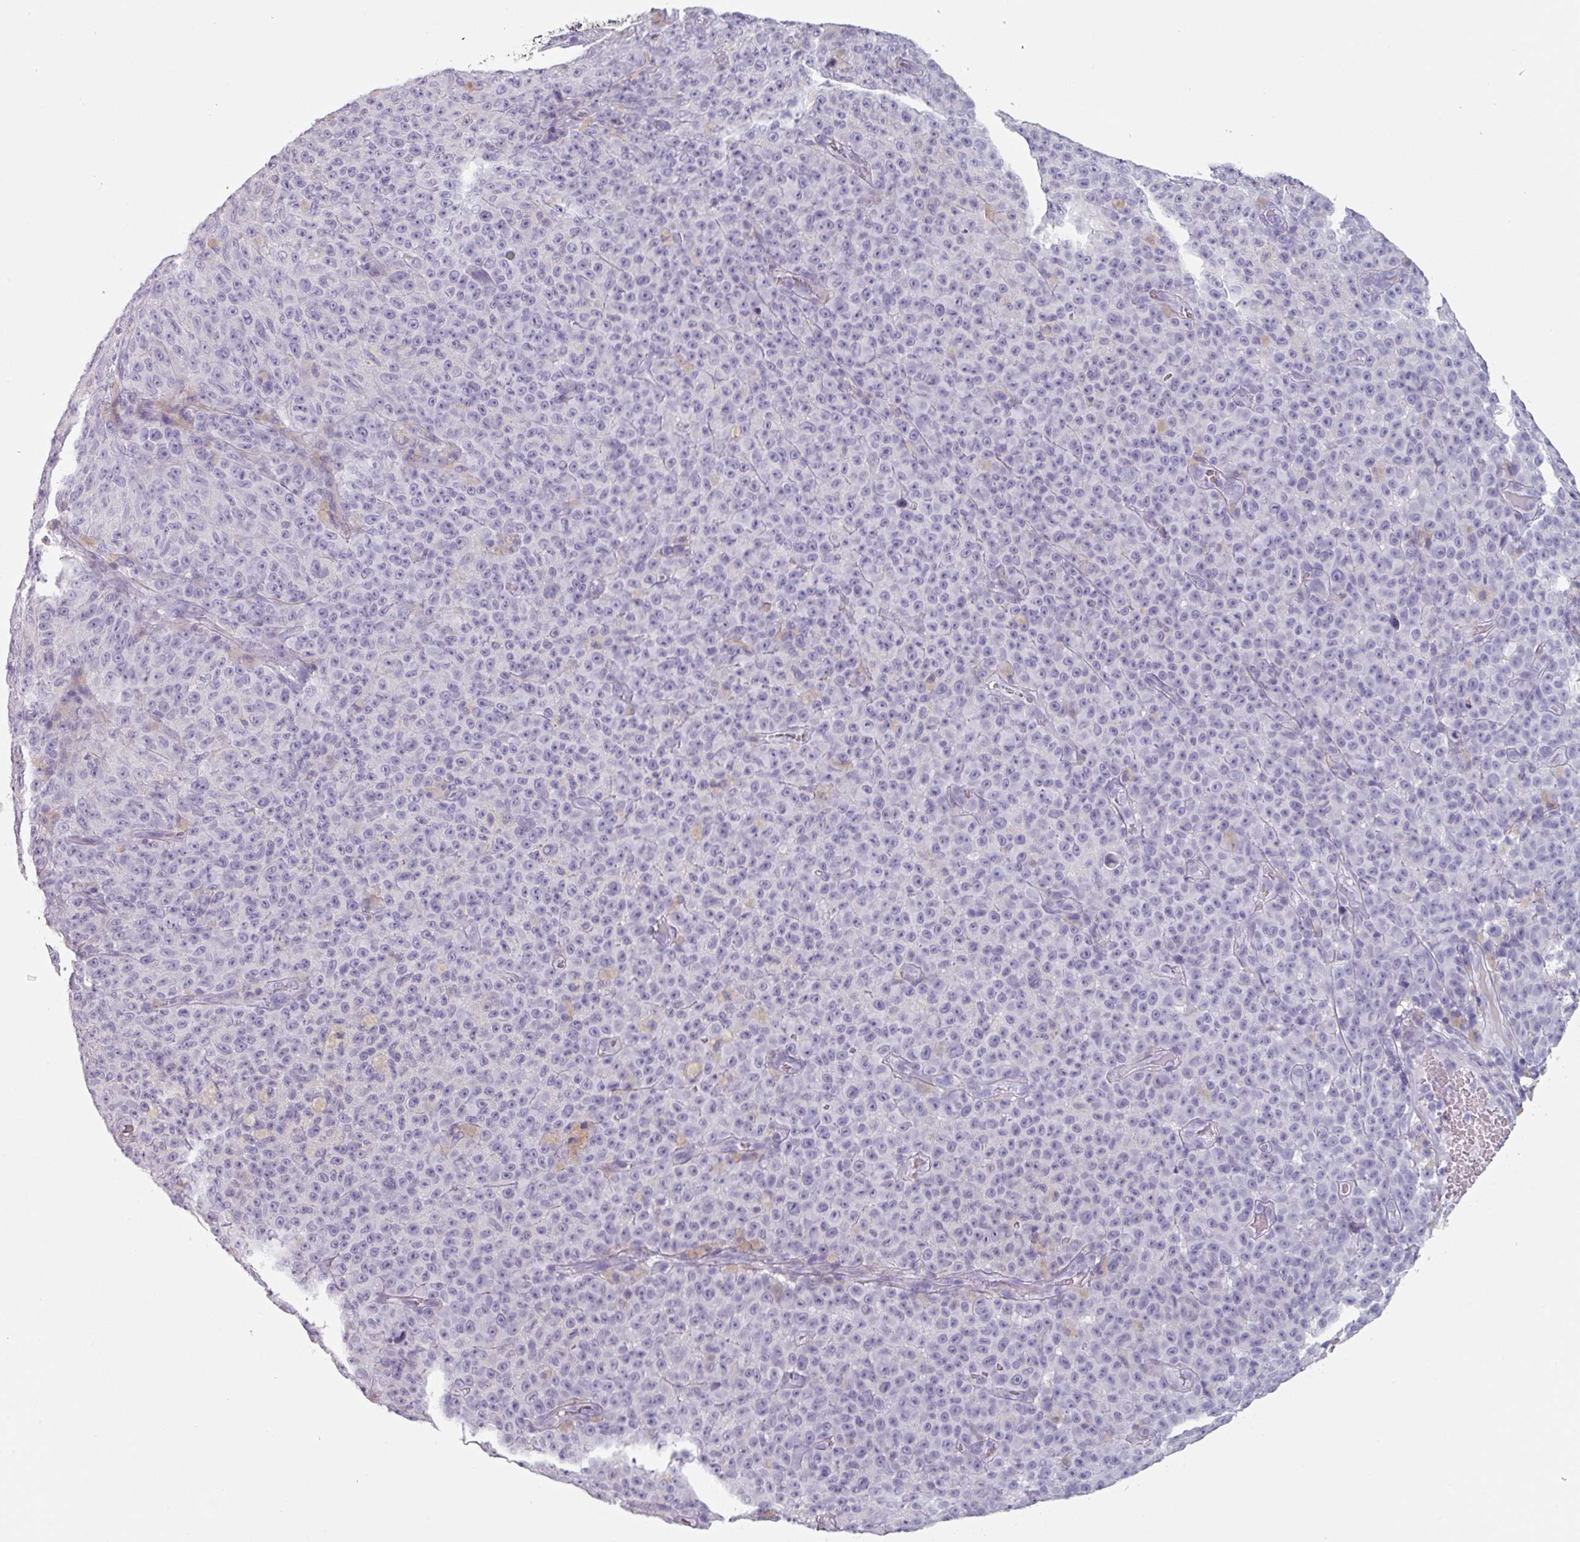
{"staining": {"intensity": "negative", "quantity": "none", "location": "none"}, "tissue": "melanoma", "cell_type": "Tumor cells", "image_type": "cancer", "snomed": [{"axis": "morphology", "description": "Malignant melanoma, NOS"}, {"axis": "topography", "description": "Skin"}], "caption": "Immunohistochemical staining of human malignant melanoma shows no significant positivity in tumor cells.", "gene": "SLC35G2", "patient": {"sex": "female", "age": 82}}